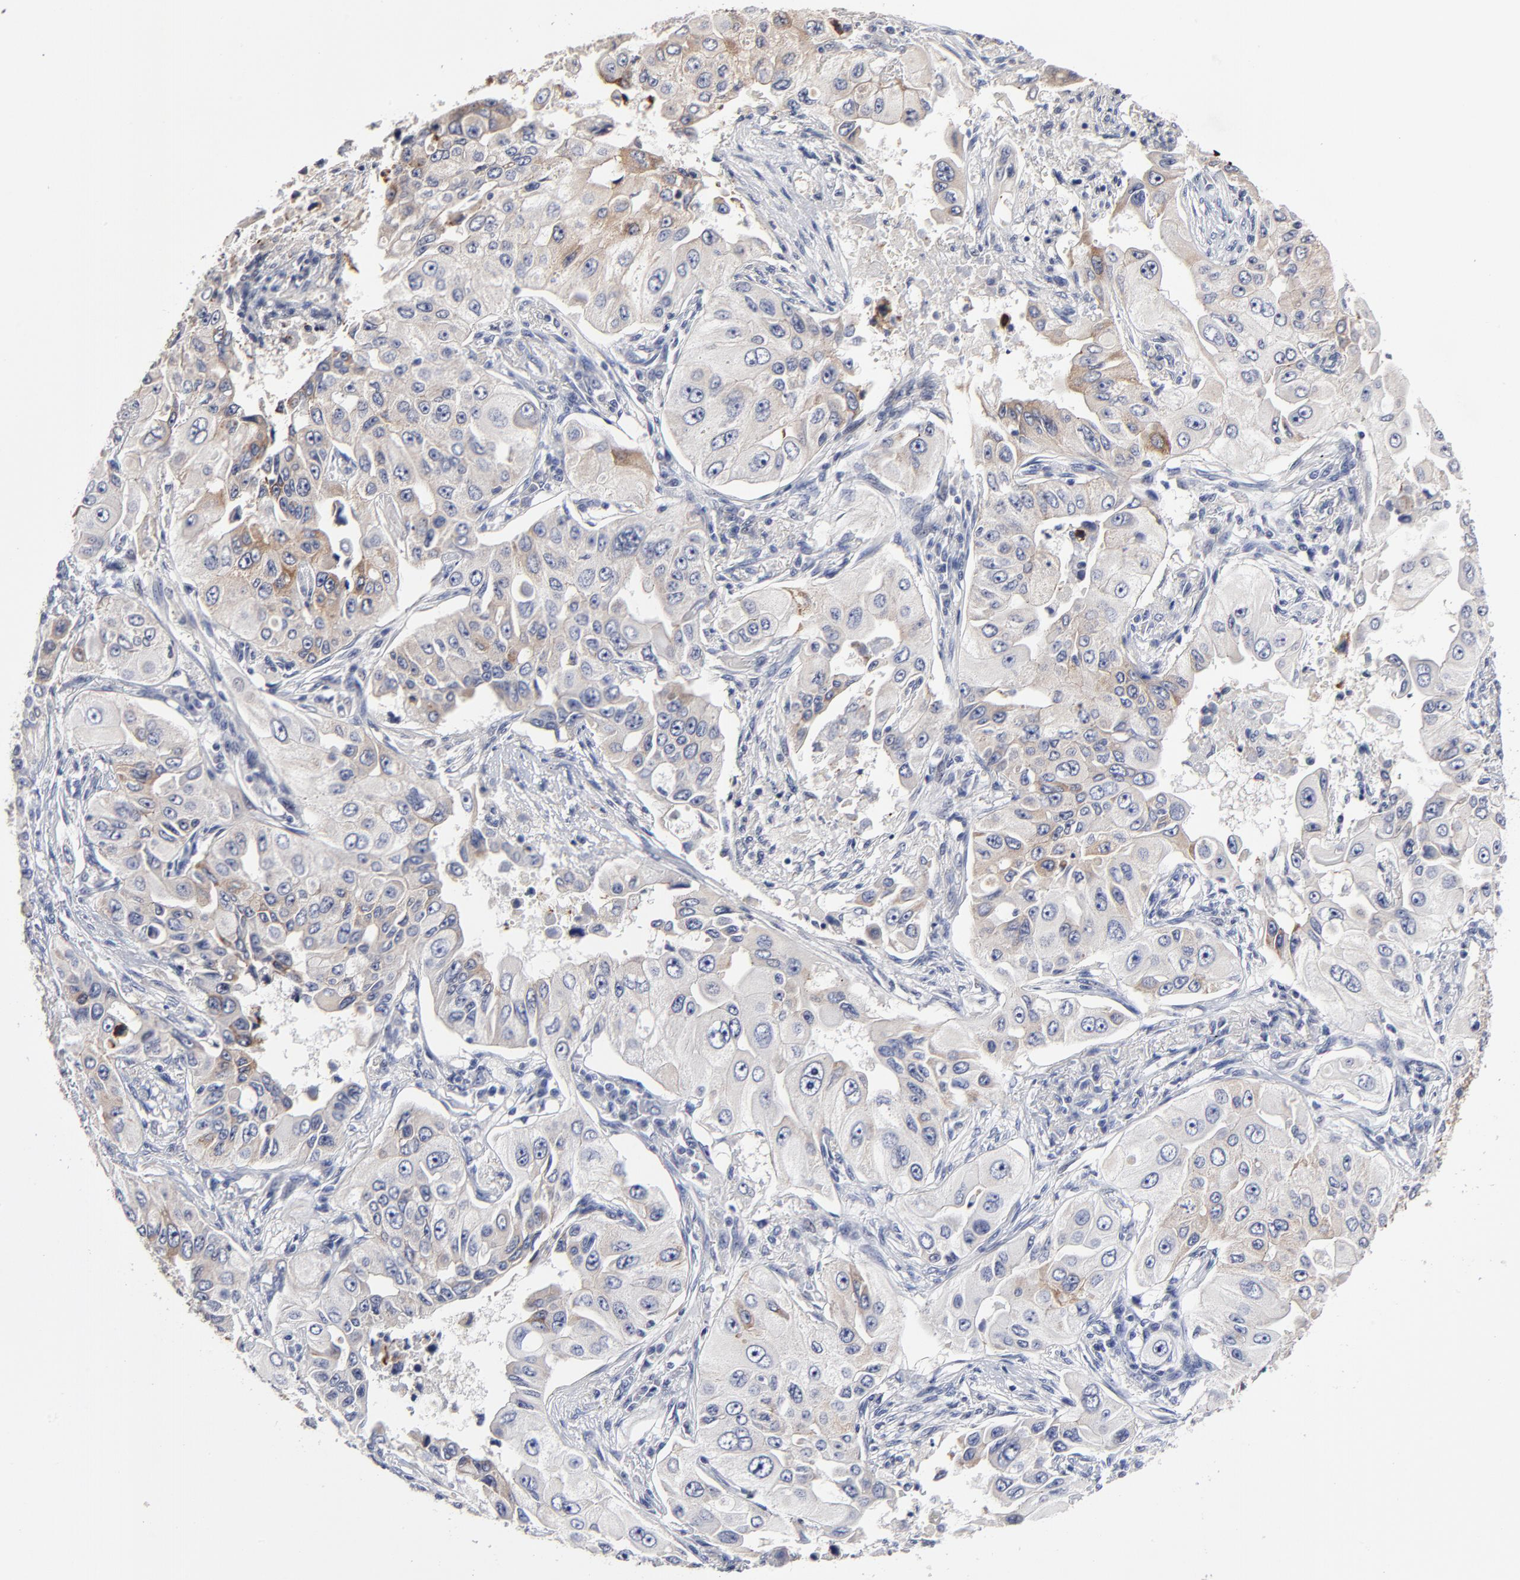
{"staining": {"intensity": "moderate", "quantity": "<25%", "location": "cytoplasmic/membranous"}, "tissue": "lung cancer", "cell_type": "Tumor cells", "image_type": "cancer", "snomed": [{"axis": "morphology", "description": "Adenocarcinoma, NOS"}, {"axis": "topography", "description": "Lung"}], "caption": "Immunohistochemistry staining of lung adenocarcinoma, which exhibits low levels of moderate cytoplasmic/membranous staining in approximately <25% of tumor cells indicating moderate cytoplasmic/membranous protein expression. The staining was performed using DAB (3,3'-diaminobenzidine) (brown) for protein detection and nuclei were counterstained in hematoxylin (blue).", "gene": "CXADR", "patient": {"sex": "male", "age": 84}}